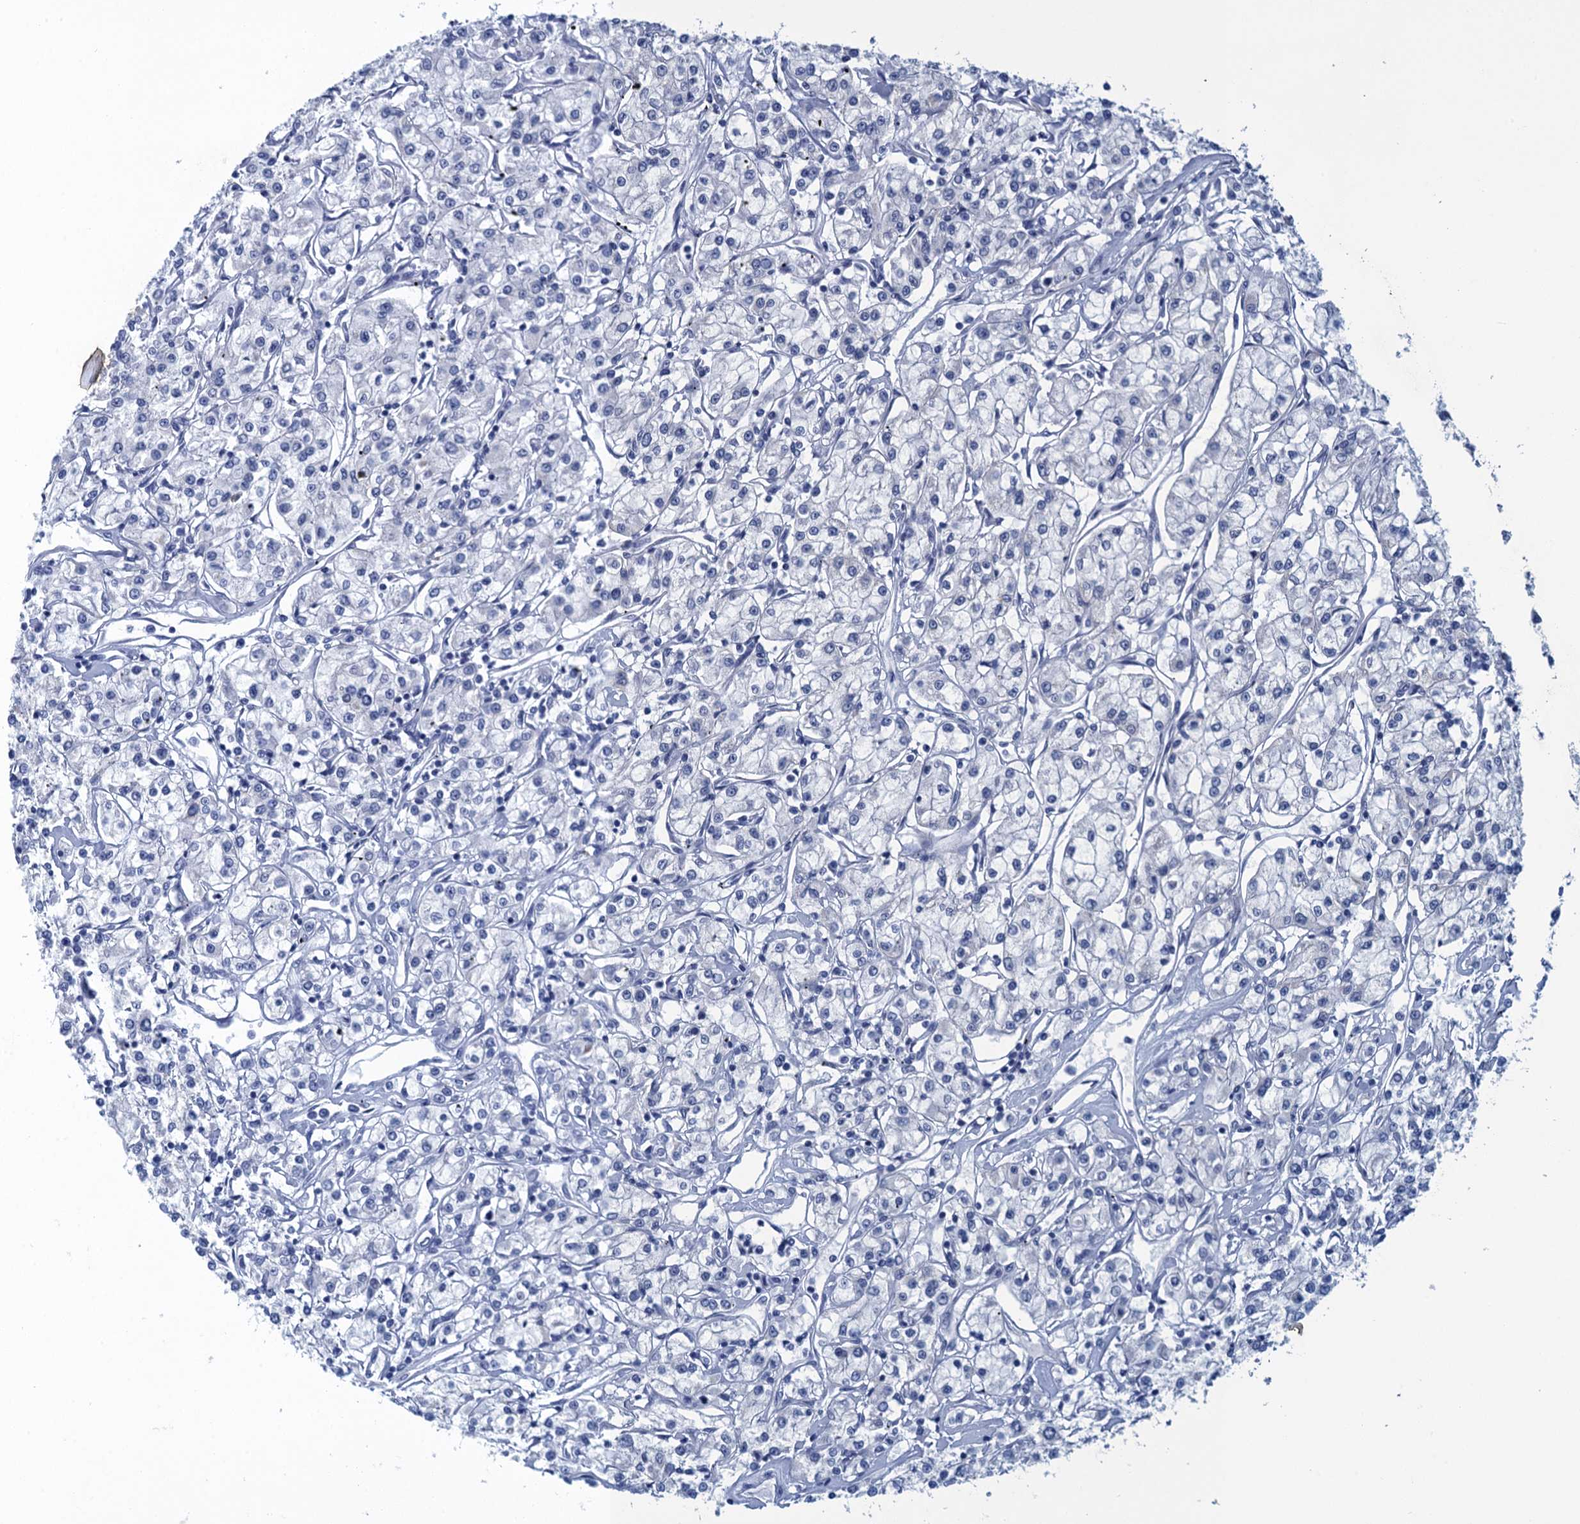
{"staining": {"intensity": "negative", "quantity": "none", "location": "none"}, "tissue": "renal cancer", "cell_type": "Tumor cells", "image_type": "cancer", "snomed": [{"axis": "morphology", "description": "Adenocarcinoma, NOS"}, {"axis": "topography", "description": "Kidney"}], "caption": "This is an immunohistochemistry histopathology image of renal cancer (adenocarcinoma). There is no staining in tumor cells.", "gene": "SCEL", "patient": {"sex": "female", "age": 59}}